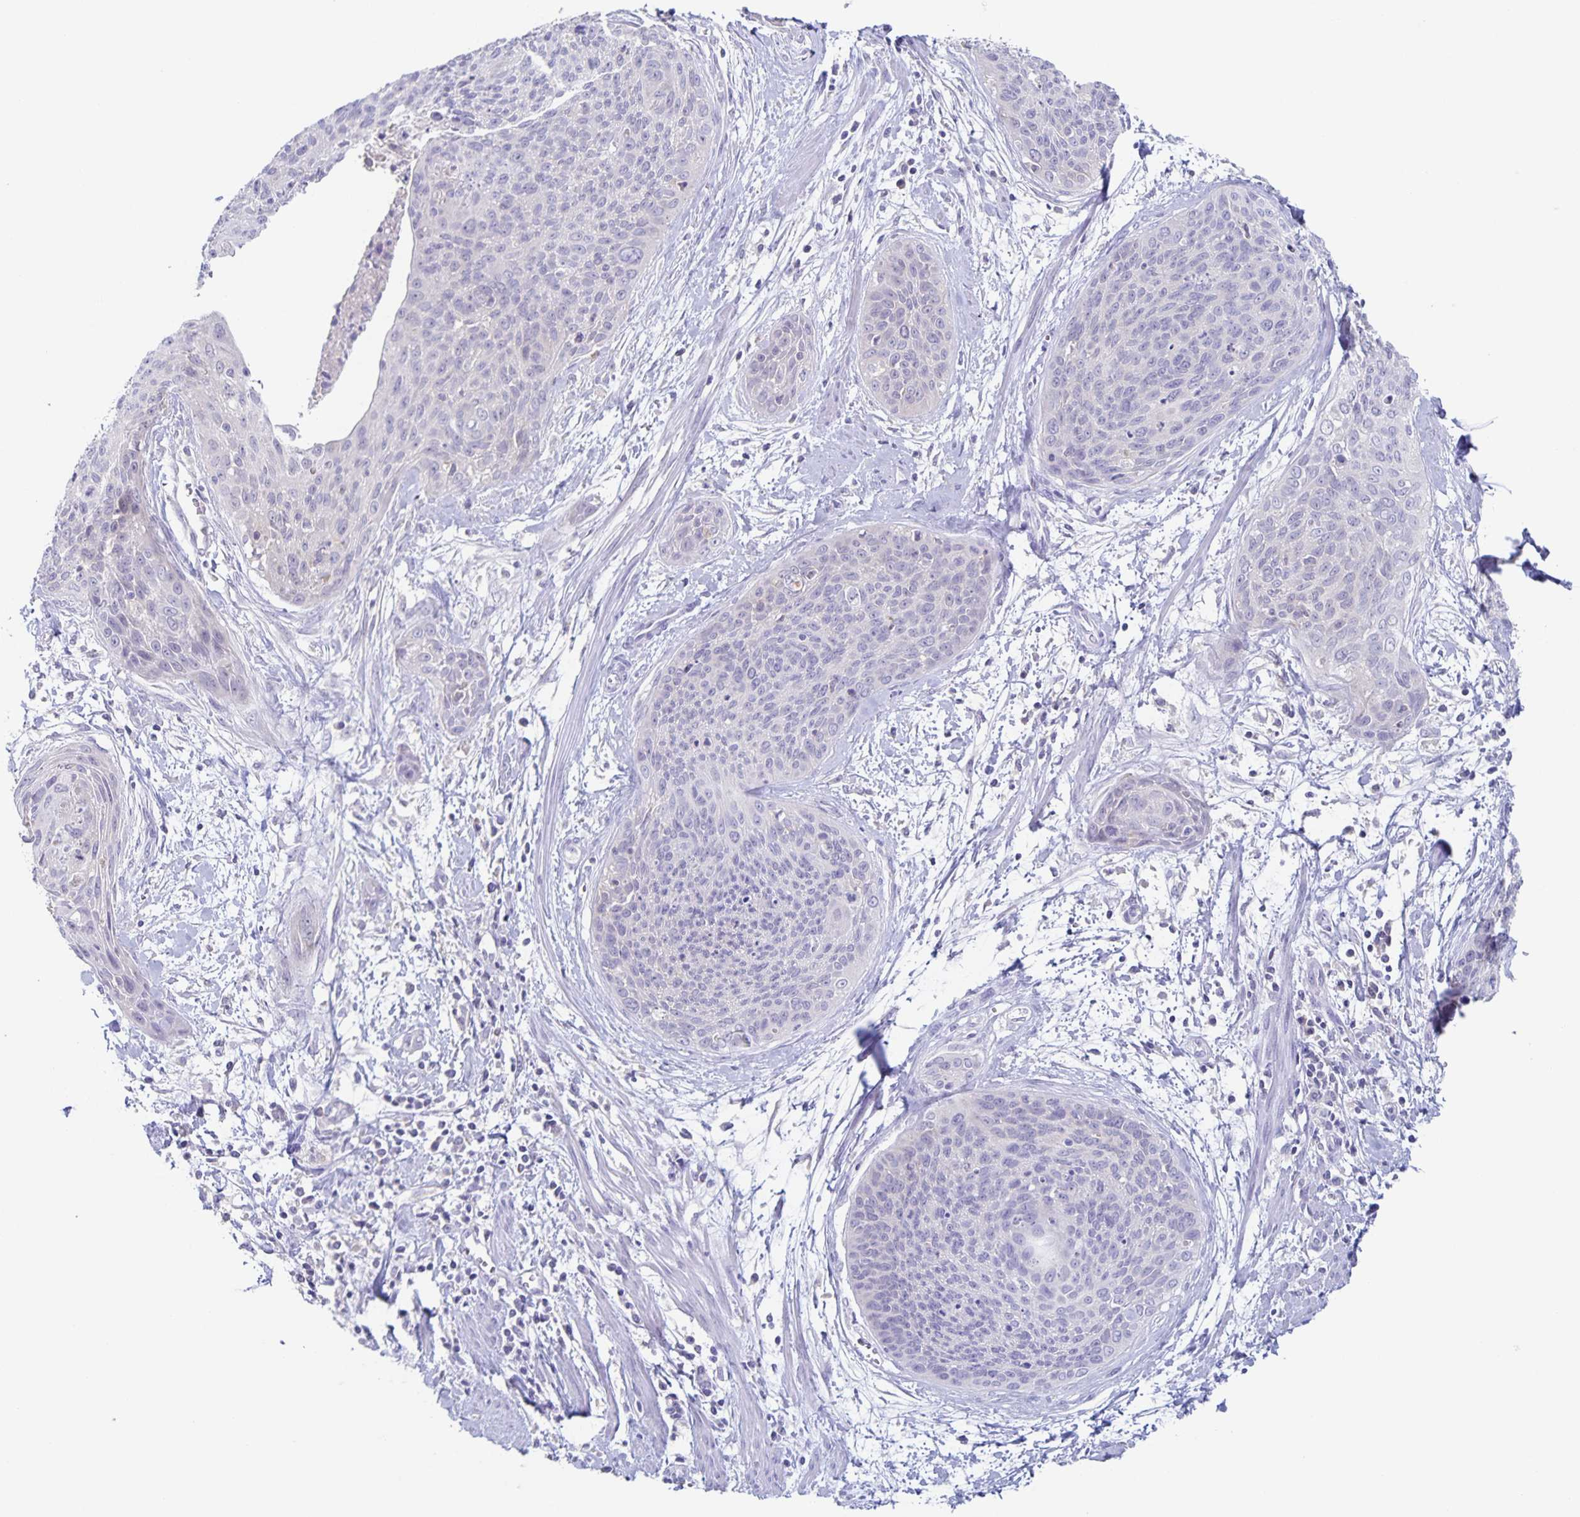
{"staining": {"intensity": "negative", "quantity": "none", "location": "none"}, "tissue": "cervical cancer", "cell_type": "Tumor cells", "image_type": "cancer", "snomed": [{"axis": "morphology", "description": "Squamous cell carcinoma, NOS"}, {"axis": "topography", "description": "Cervix"}], "caption": "DAB (3,3'-diaminobenzidine) immunohistochemical staining of cervical cancer (squamous cell carcinoma) reveals no significant staining in tumor cells. (DAB (3,3'-diaminobenzidine) immunohistochemistry visualized using brightfield microscopy, high magnification).", "gene": "RPL36A", "patient": {"sex": "female", "age": 55}}